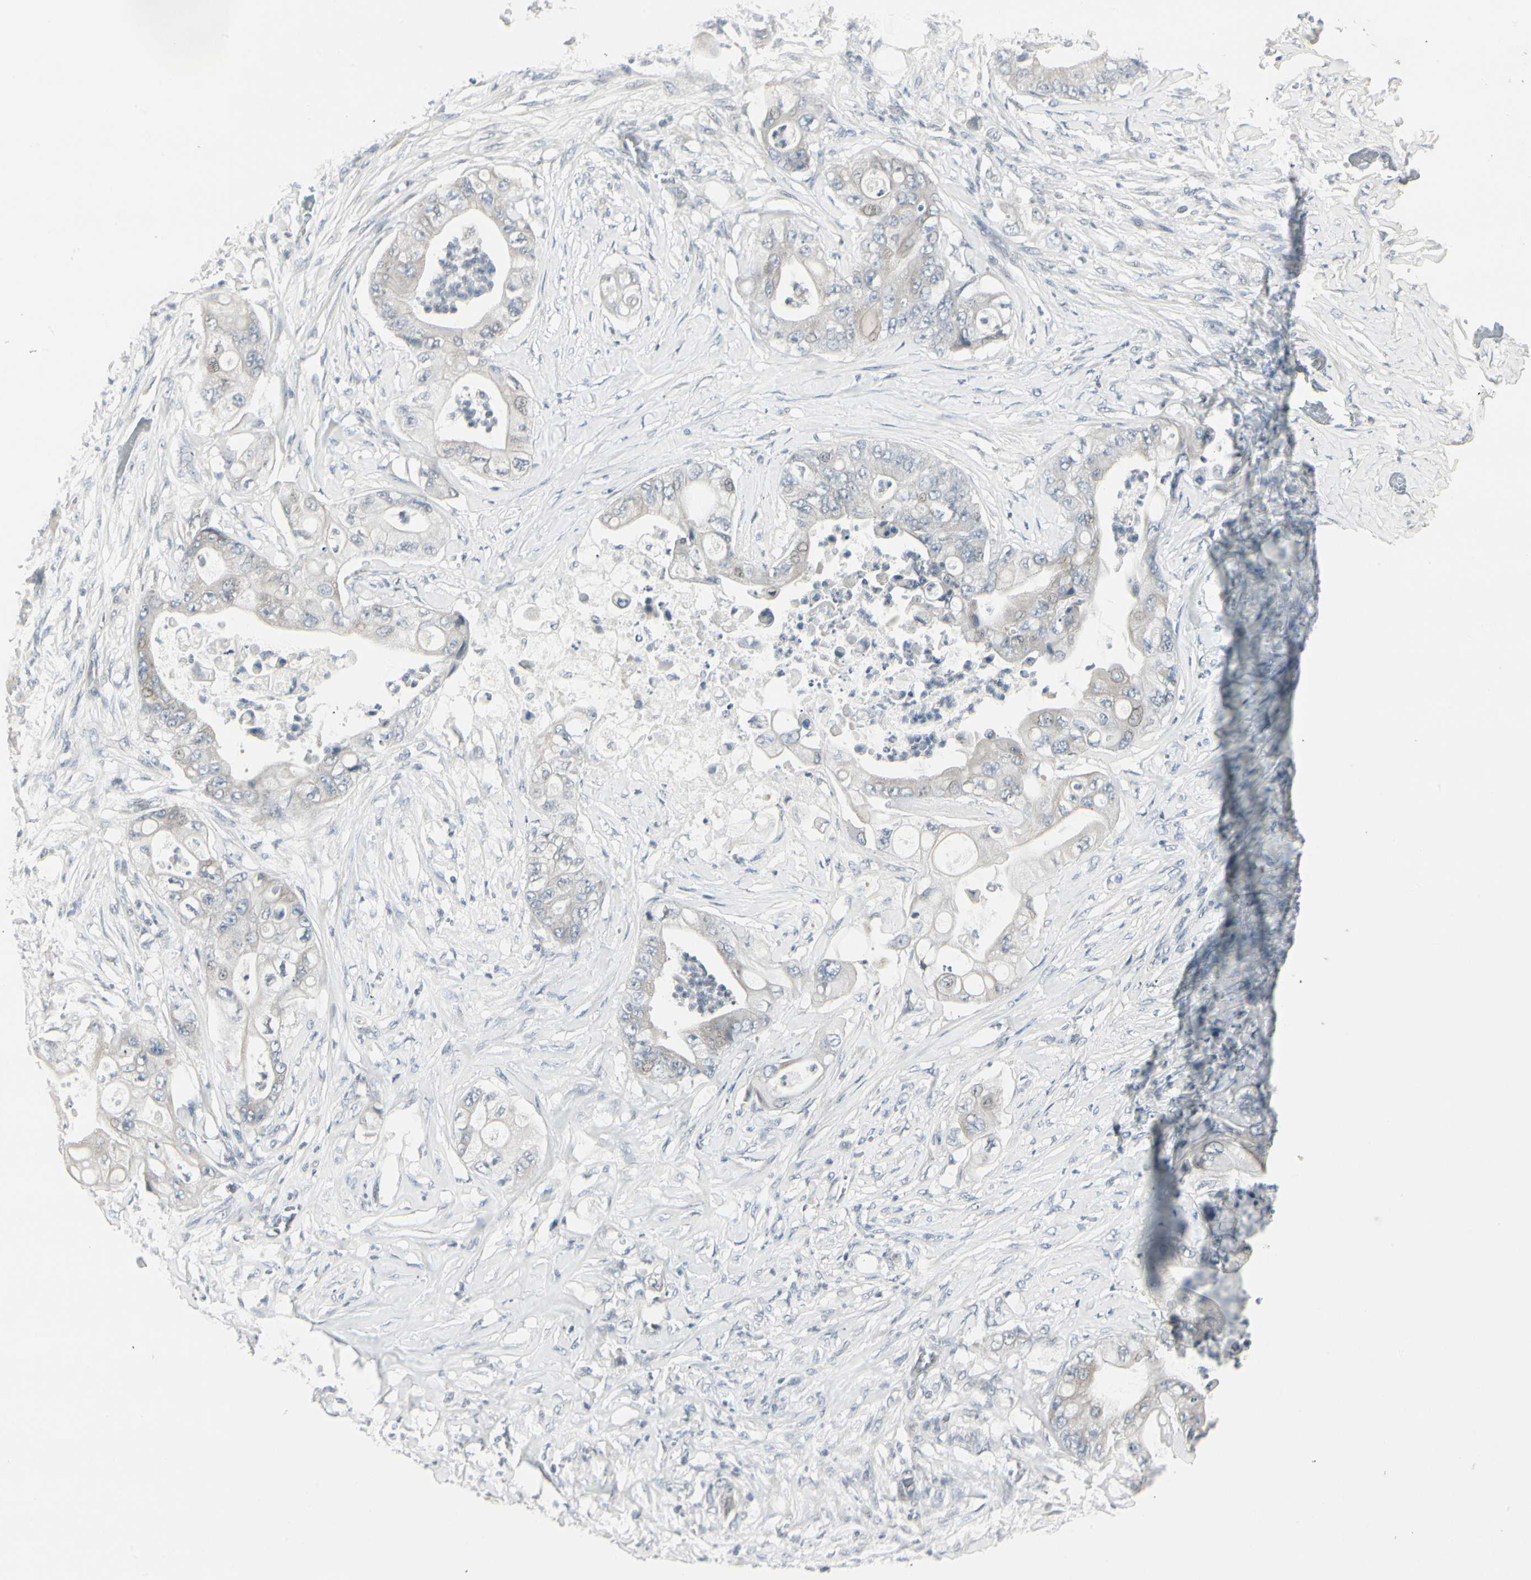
{"staining": {"intensity": "weak", "quantity": "<25%", "location": "cytoplasmic/membranous"}, "tissue": "stomach cancer", "cell_type": "Tumor cells", "image_type": "cancer", "snomed": [{"axis": "morphology", "description": "Adenocarcinoma, NOS"}, {"axis": "topography", "description": "Stomach"}], "caption": "A micrograph of human stomach cancer (adenocarcinoma) is negative for staining in tumor cells.", "gene": "DMPK", "patient": {"sex": "female", "age": 73}}